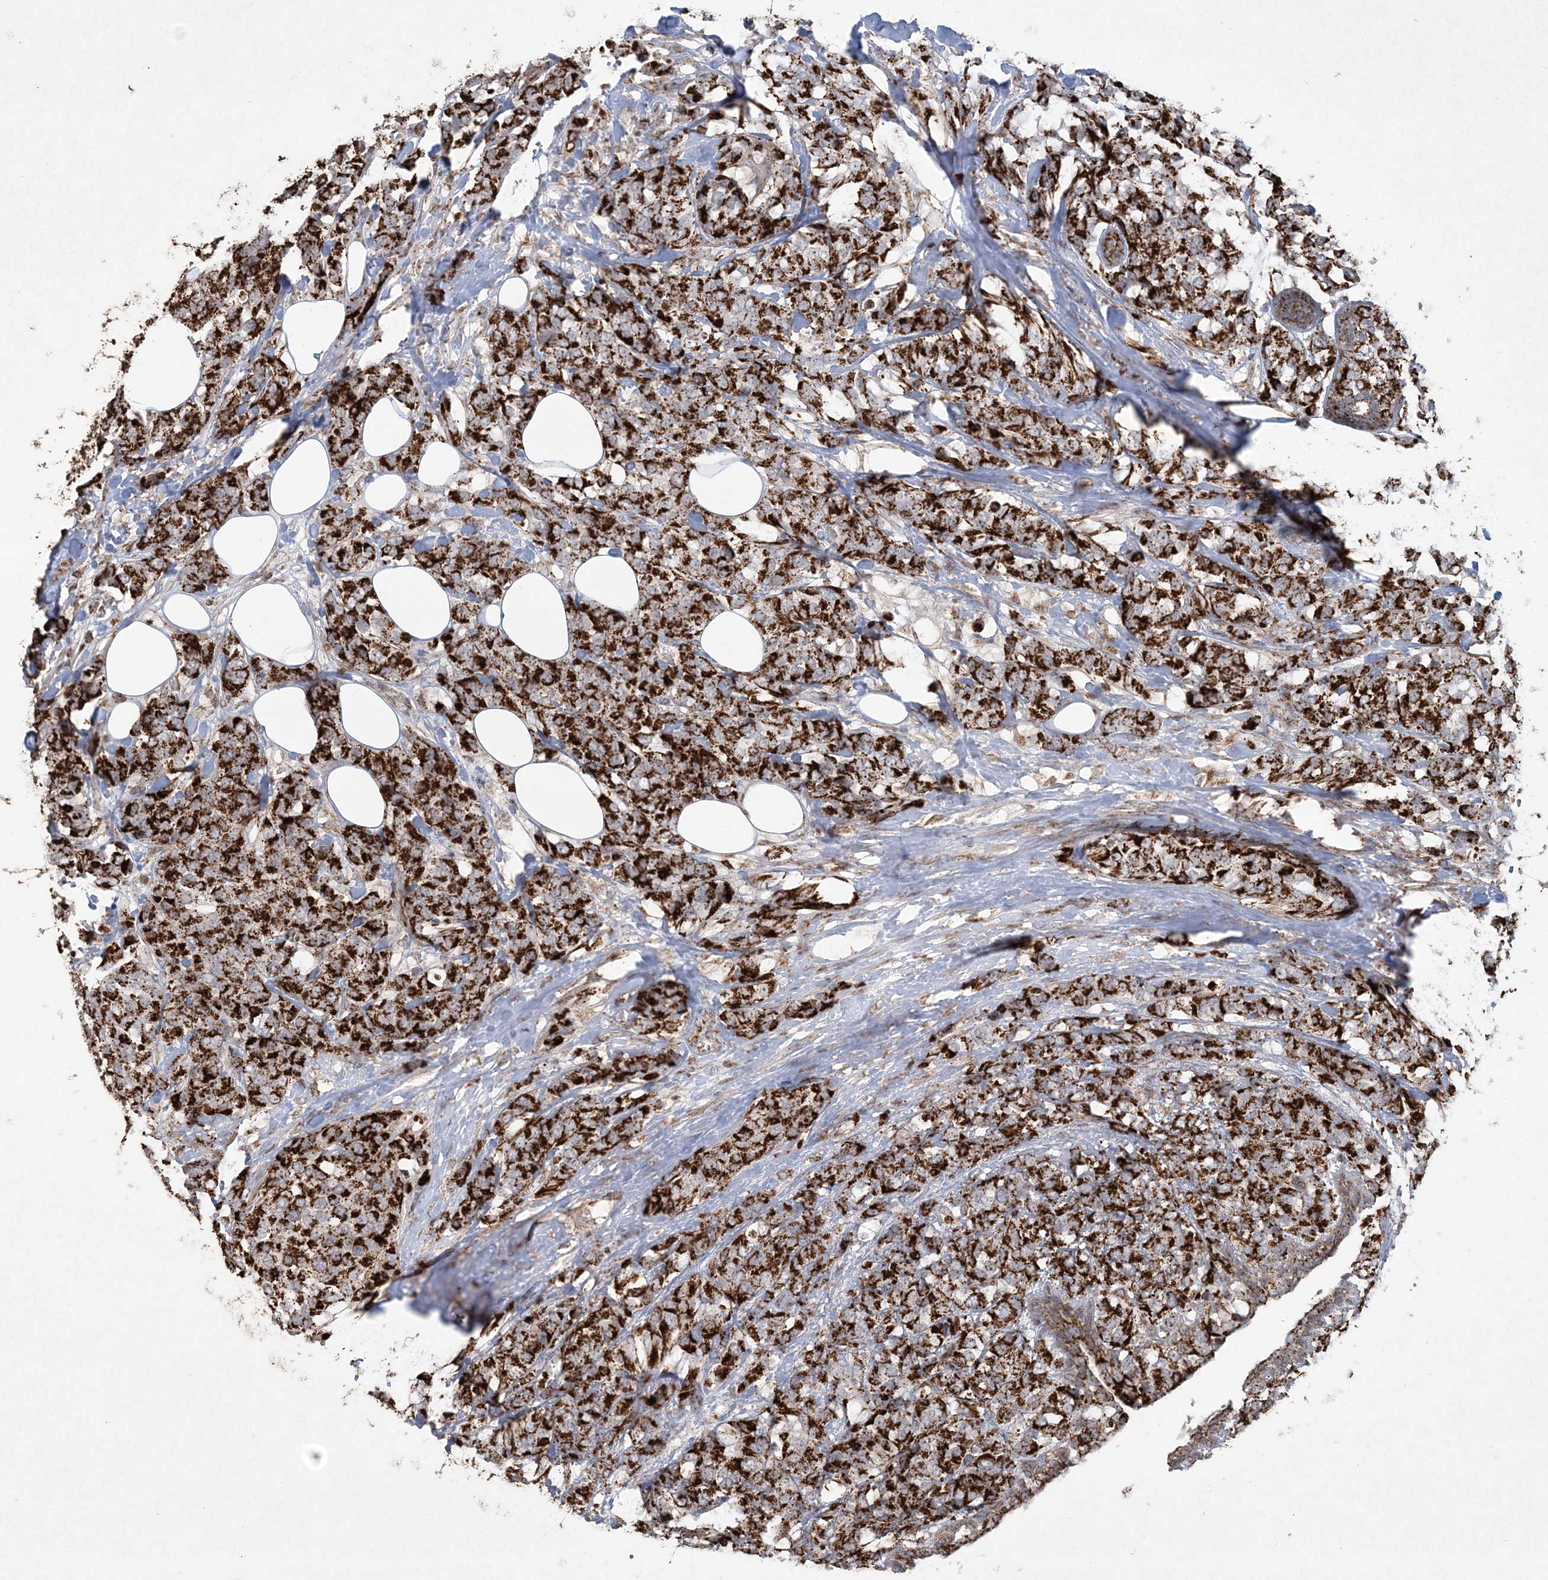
{"staining": {"intensity": "strong", "quantity": ">75%", "location": "cytoplasmic/membranous"}, "tissue": "breast cancer", "cell_type": "Tumor cells", "image_type": "cancer", "snomed": [{"axis": "morphology", "description": "Lobular carcinoma"}, {"axis": "topography", "description": "Breast"}], "caption": "Human breast cancer (lobular carcinoma) stained for a protein (brown) demonstrates strong cytoplasmic/membranous positive staining in about >75% of tumor cells.", "gene": "LRPPRC", "patient": {"sex": "female", "age": 59}}